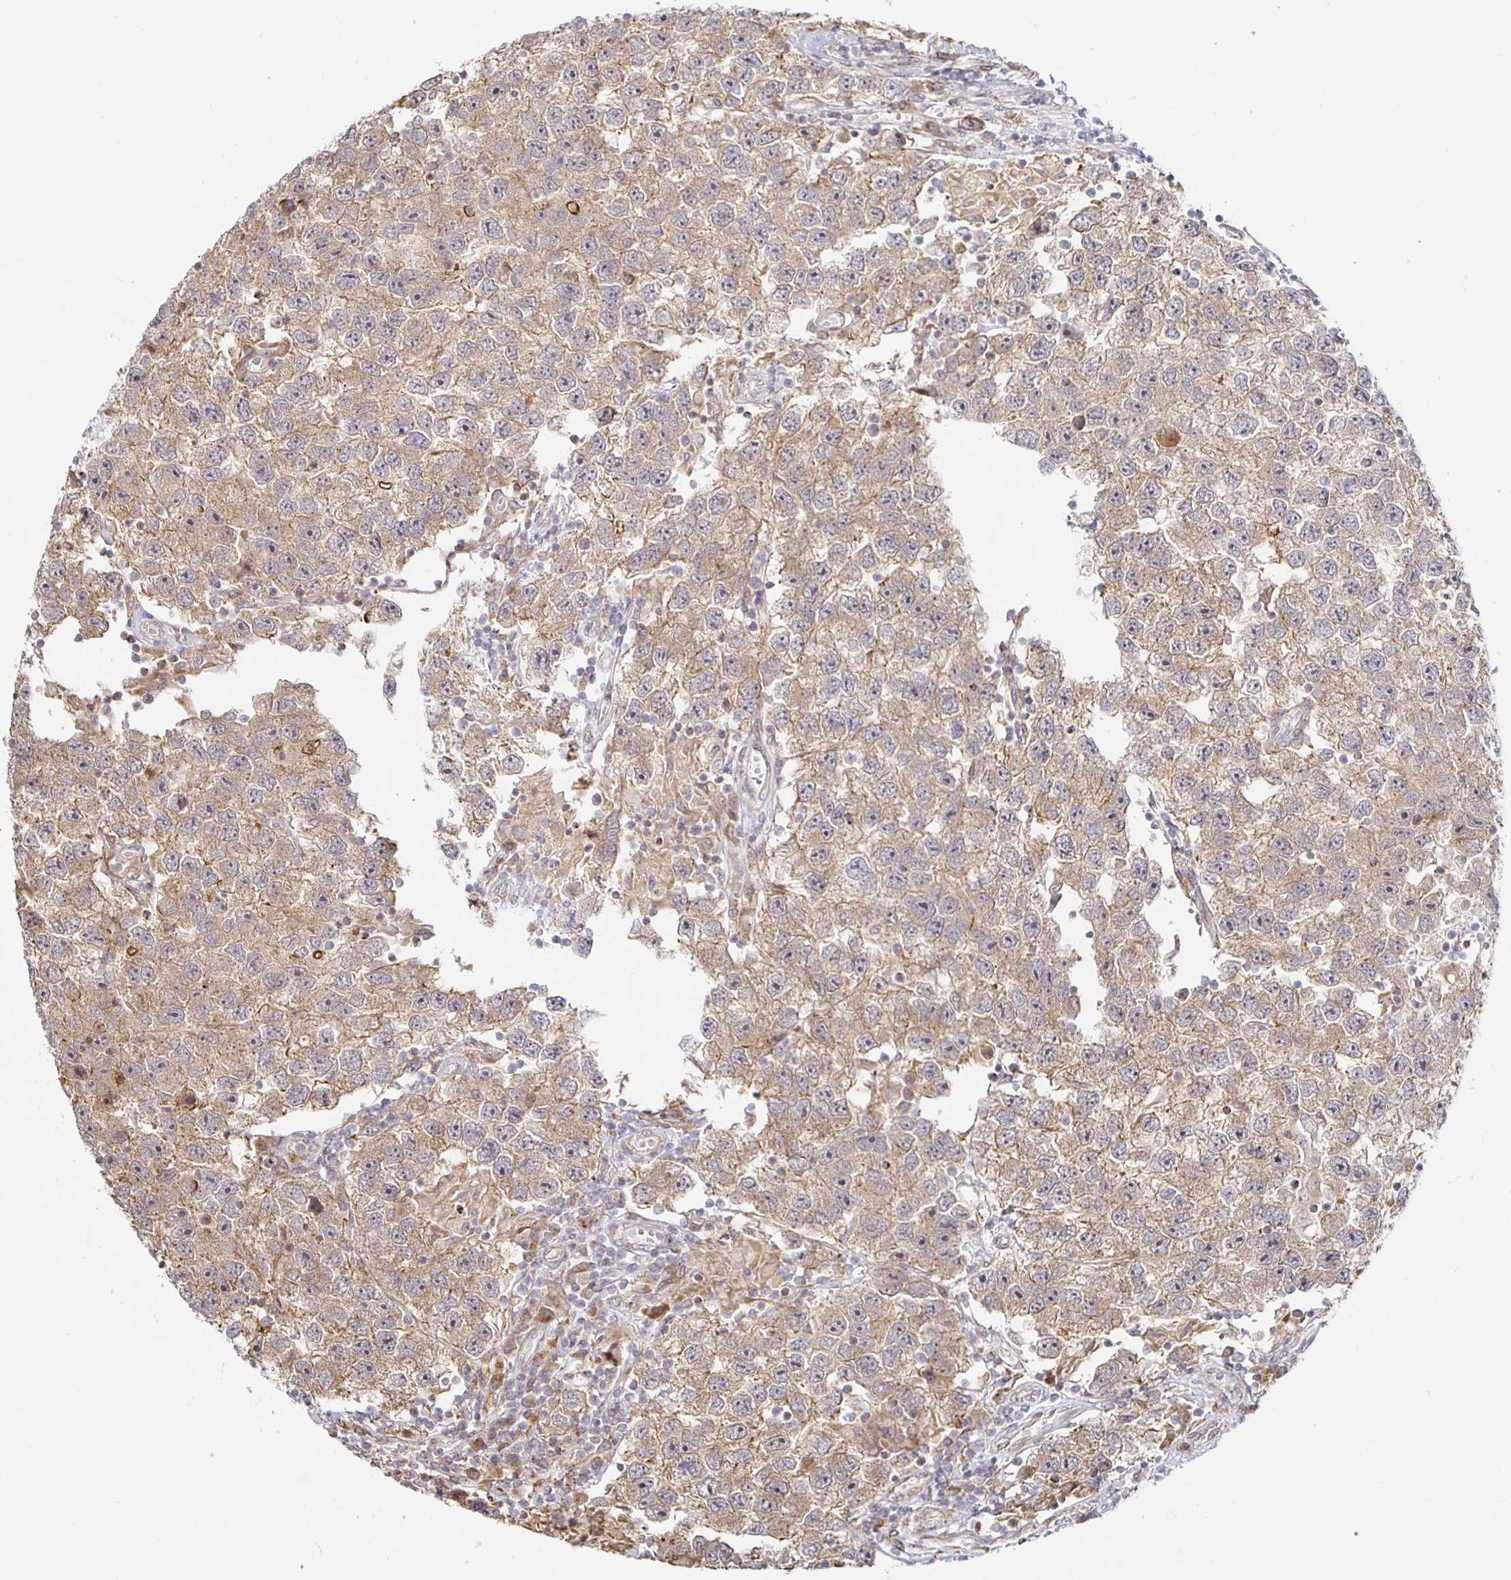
{"staining": {"intensity": "moderate", "quantity": ">75%", "location": "cytoplasmic/membranous"}, "tissue": "testis cancer", "cell_type": "Tumor cells", "image_type": "cancer", "snomed": [{"axis": "morphology", "description": "Seminoma, NOS"}, {"axis": "topography", "description": "Testis"}], "caption": "Immunohistochemistry of testis cancer displays medium levels of moderate cytoplasmic/membranous staining in approximately >75% of tumor cells. The protein is stained brown, and the nuclei are stained in blue (DAB (3,3'-diaminobenzidine) IHC with brightfield microscopy, high magnification).", "gene": "STRAP", "patient": {"sex": "male", "age": 26}}